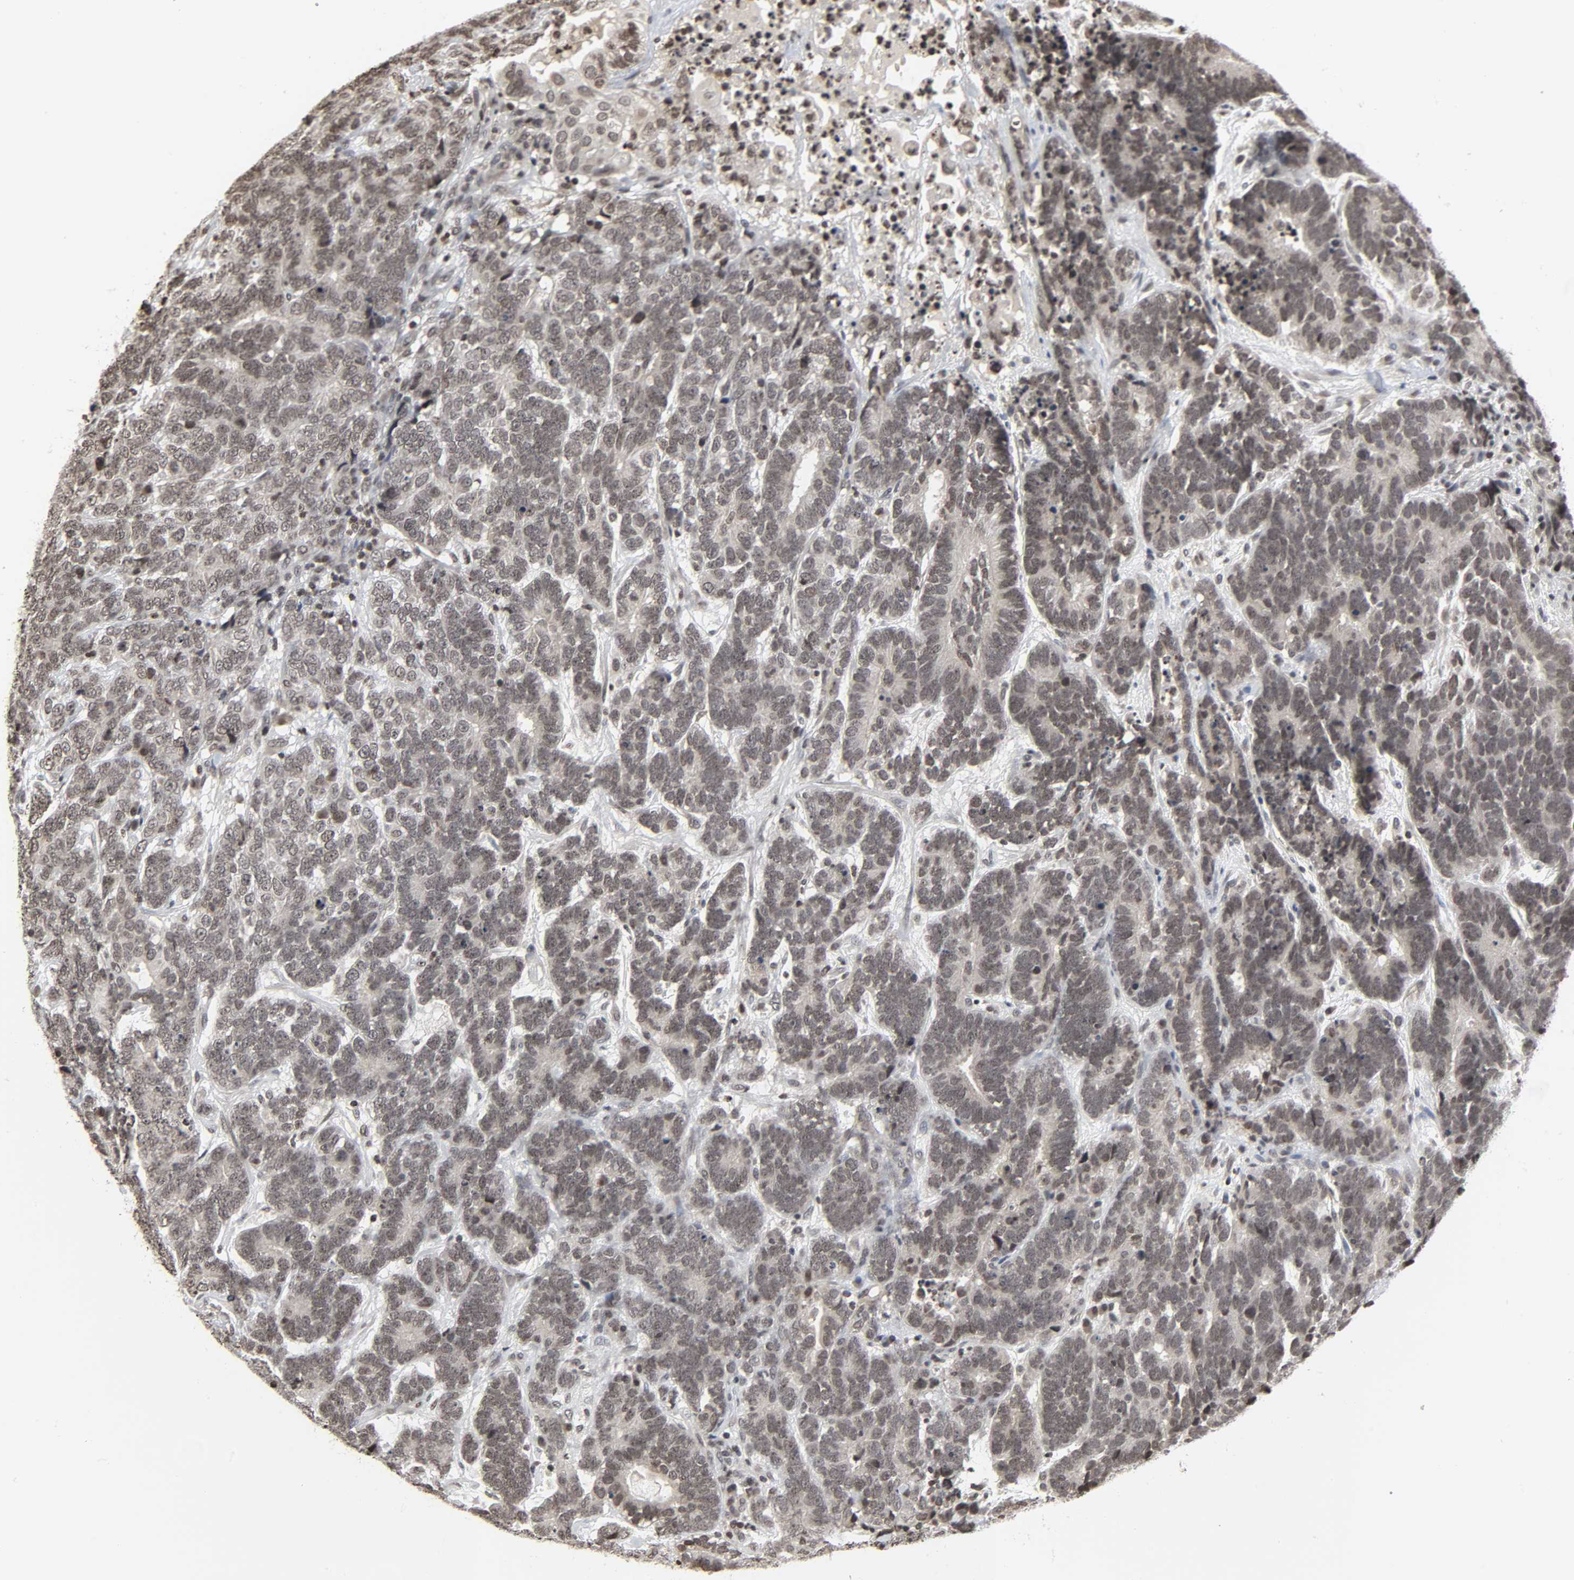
{"staining": {"intensity": "moderate", "quantity": ">75%", "location": "nuclear"}, "tissue": "testis cancer", "cell_type": "Tumor cells", "image_type": "cancer", "snomed": [{"axis": "morphology", "description": "Carcinoma, Embryonal, NOS"}, {"axis": "topography", "description": "Testis"}], "caption": "Embryonal carcinoma (testis) was stained to show a protein in brown. There is medium levels of moderate nuclear expression in approximately >75% of tumor cells.", "gene": "ELAVL1", "patient": {"sex": "male", "age": 26}}